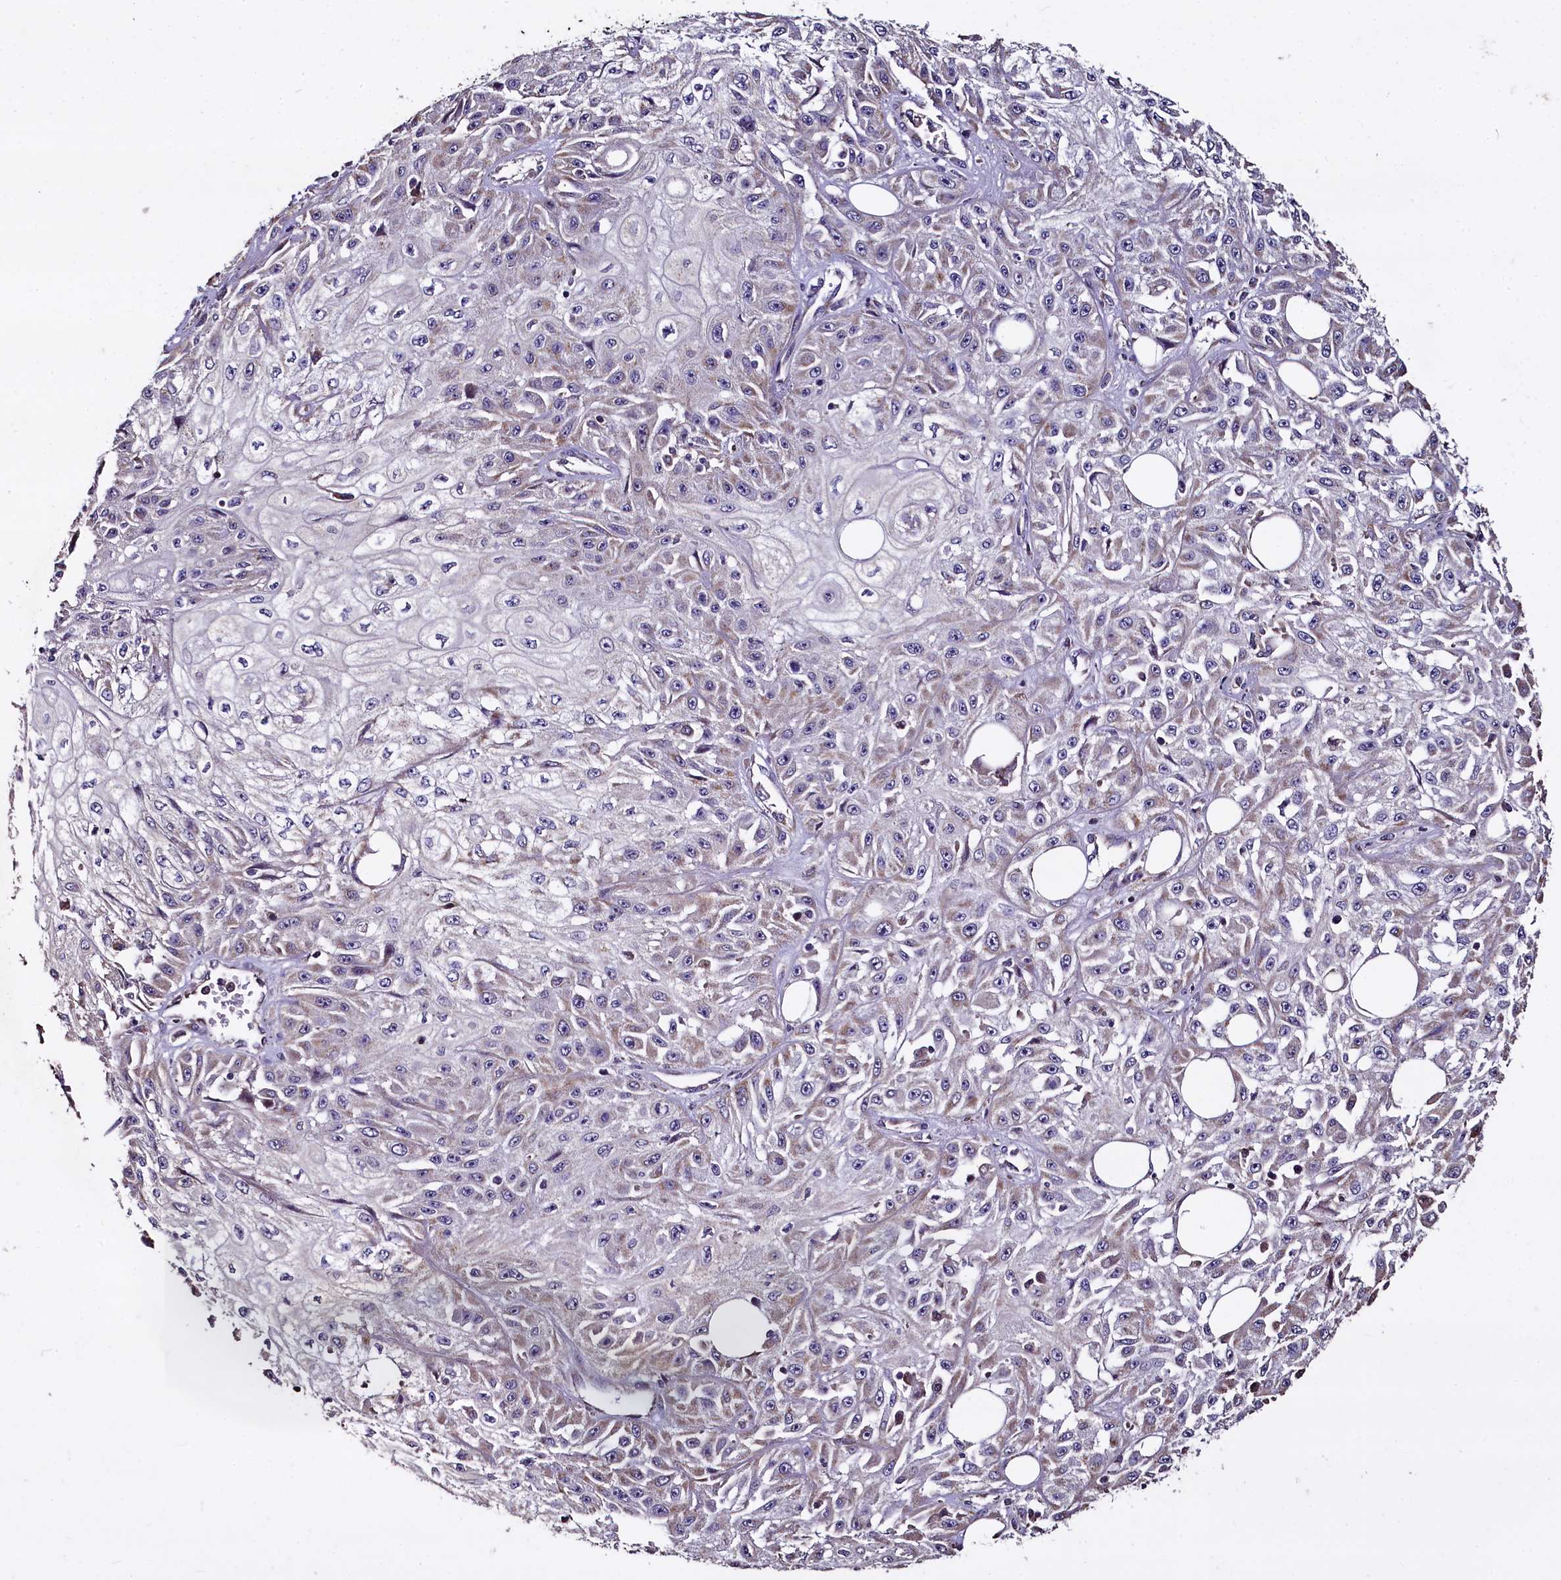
{"staining": {"intensity": "negative", "quantity": "none", "location": "none"}, "tissue": "skin cancer", "cell_type": "Tumor cells", "image_type": "cancer", "snomed": [{"axis": "morphology", "description": "Squamous cell carcinoma, NOS"}, {"axis": "morphology", "description": "Squamous cell carcinoma, metastatic, NOS"}, {"axis": "topography", "description": "Skin"}, {"axis": "topography", "description": "Lymph node"}], "caption": "IHC of skin cancer reveals no staining in tumor cells.", "gene": "COQ9", "patient": {"sex": "male", "age": 75}}